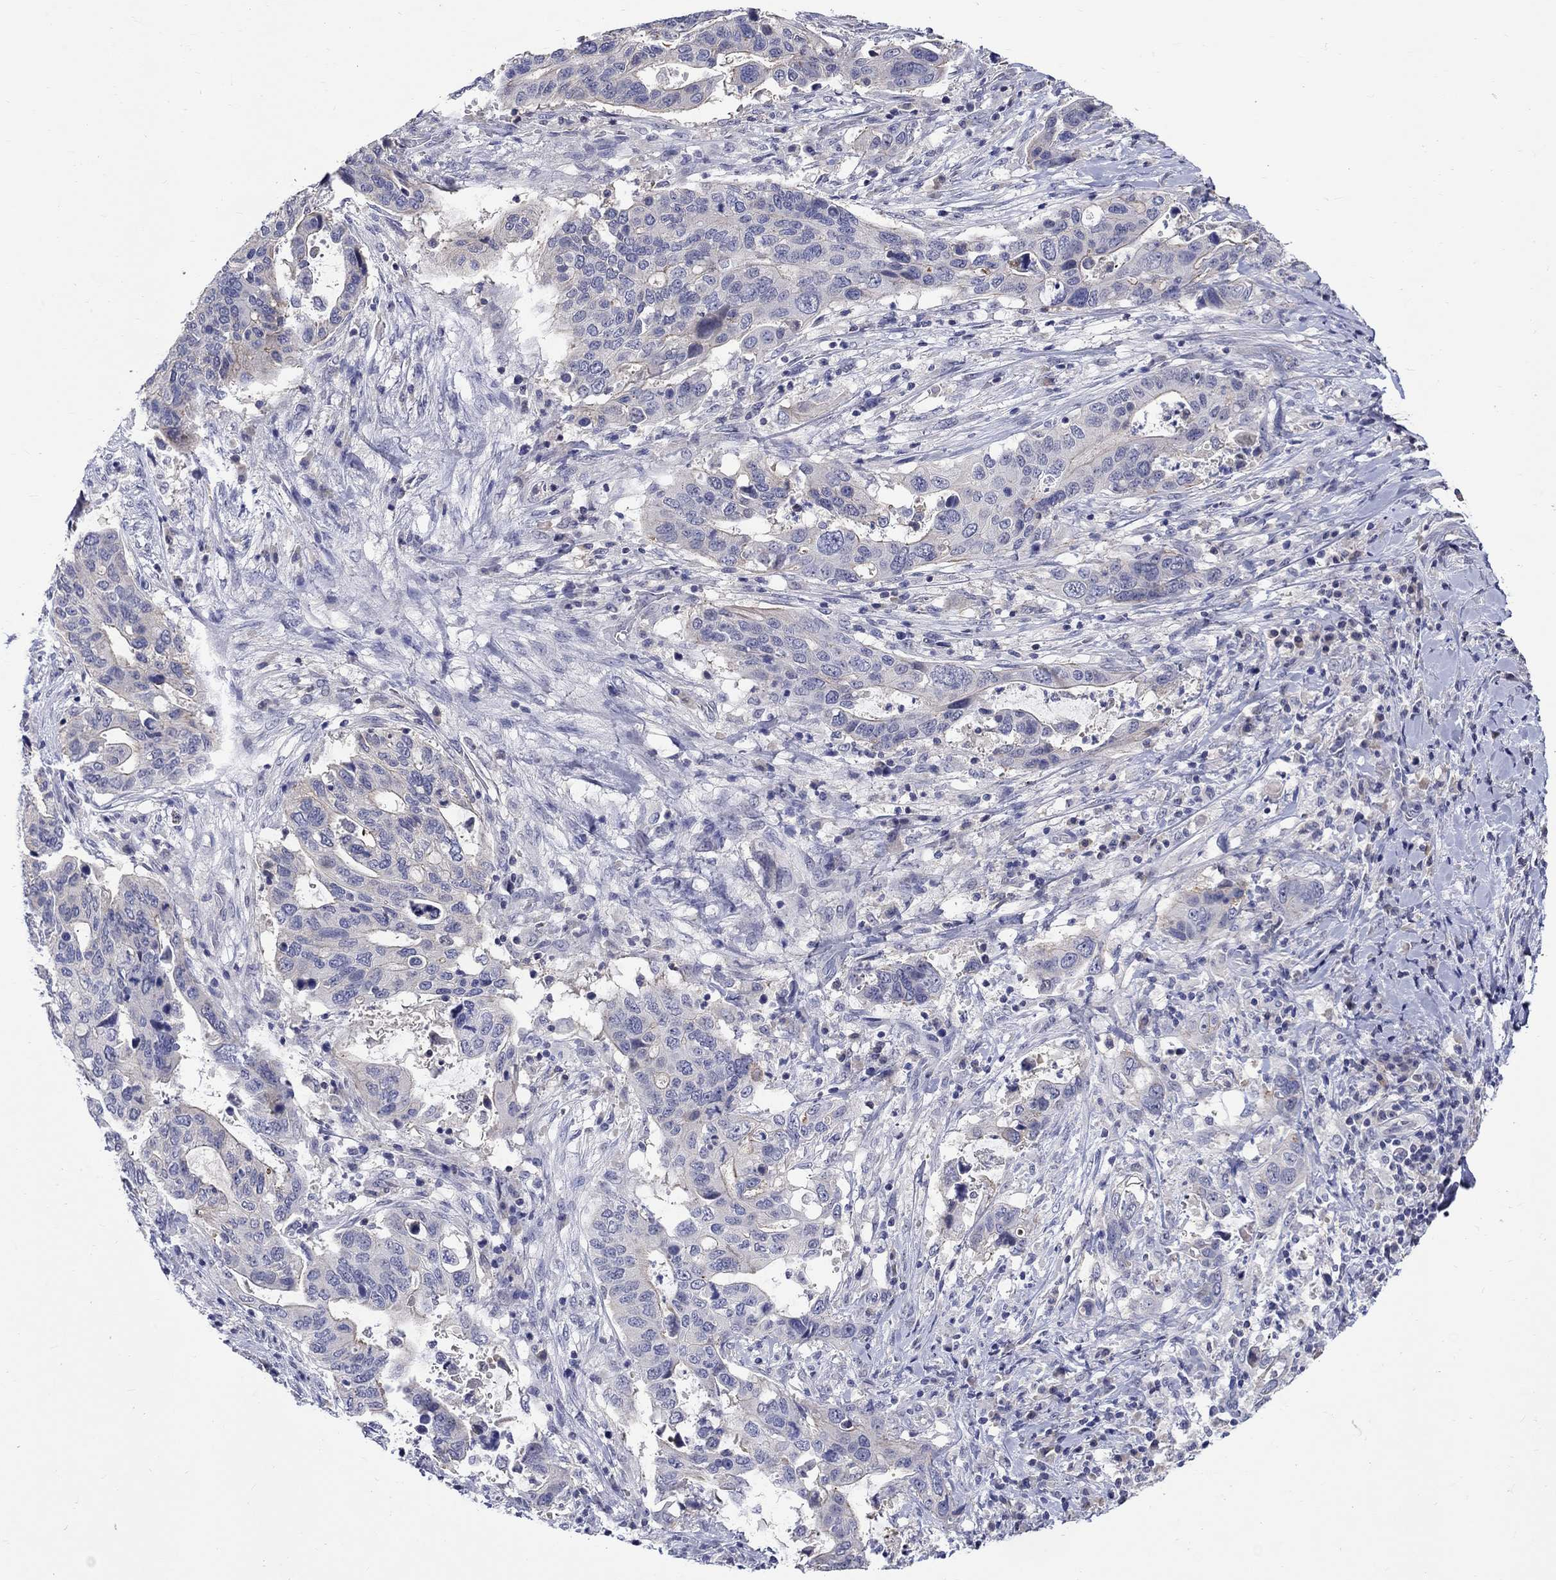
{"staining": {"intensity": "negative", "quantity": "none", "location": "none"}, "tissue": "stomach cancer", "cell_type": "Tumor cells", "image_type": "cancer", "snomed": [{"axis": "morphology", "description": "Adenocarcinoma, NOS"}, {"axis": "topography", "description": "Stomach"}], "caption": "Image shows no significant protein expression in tumor cells of stomach adenocarcinoma. (DAB (3,3'-diaminobenzidine) IHC with hematoxylin counter stain).", "gene": "SLC30A3", "patient": {"sex": "male", "age": 54}}